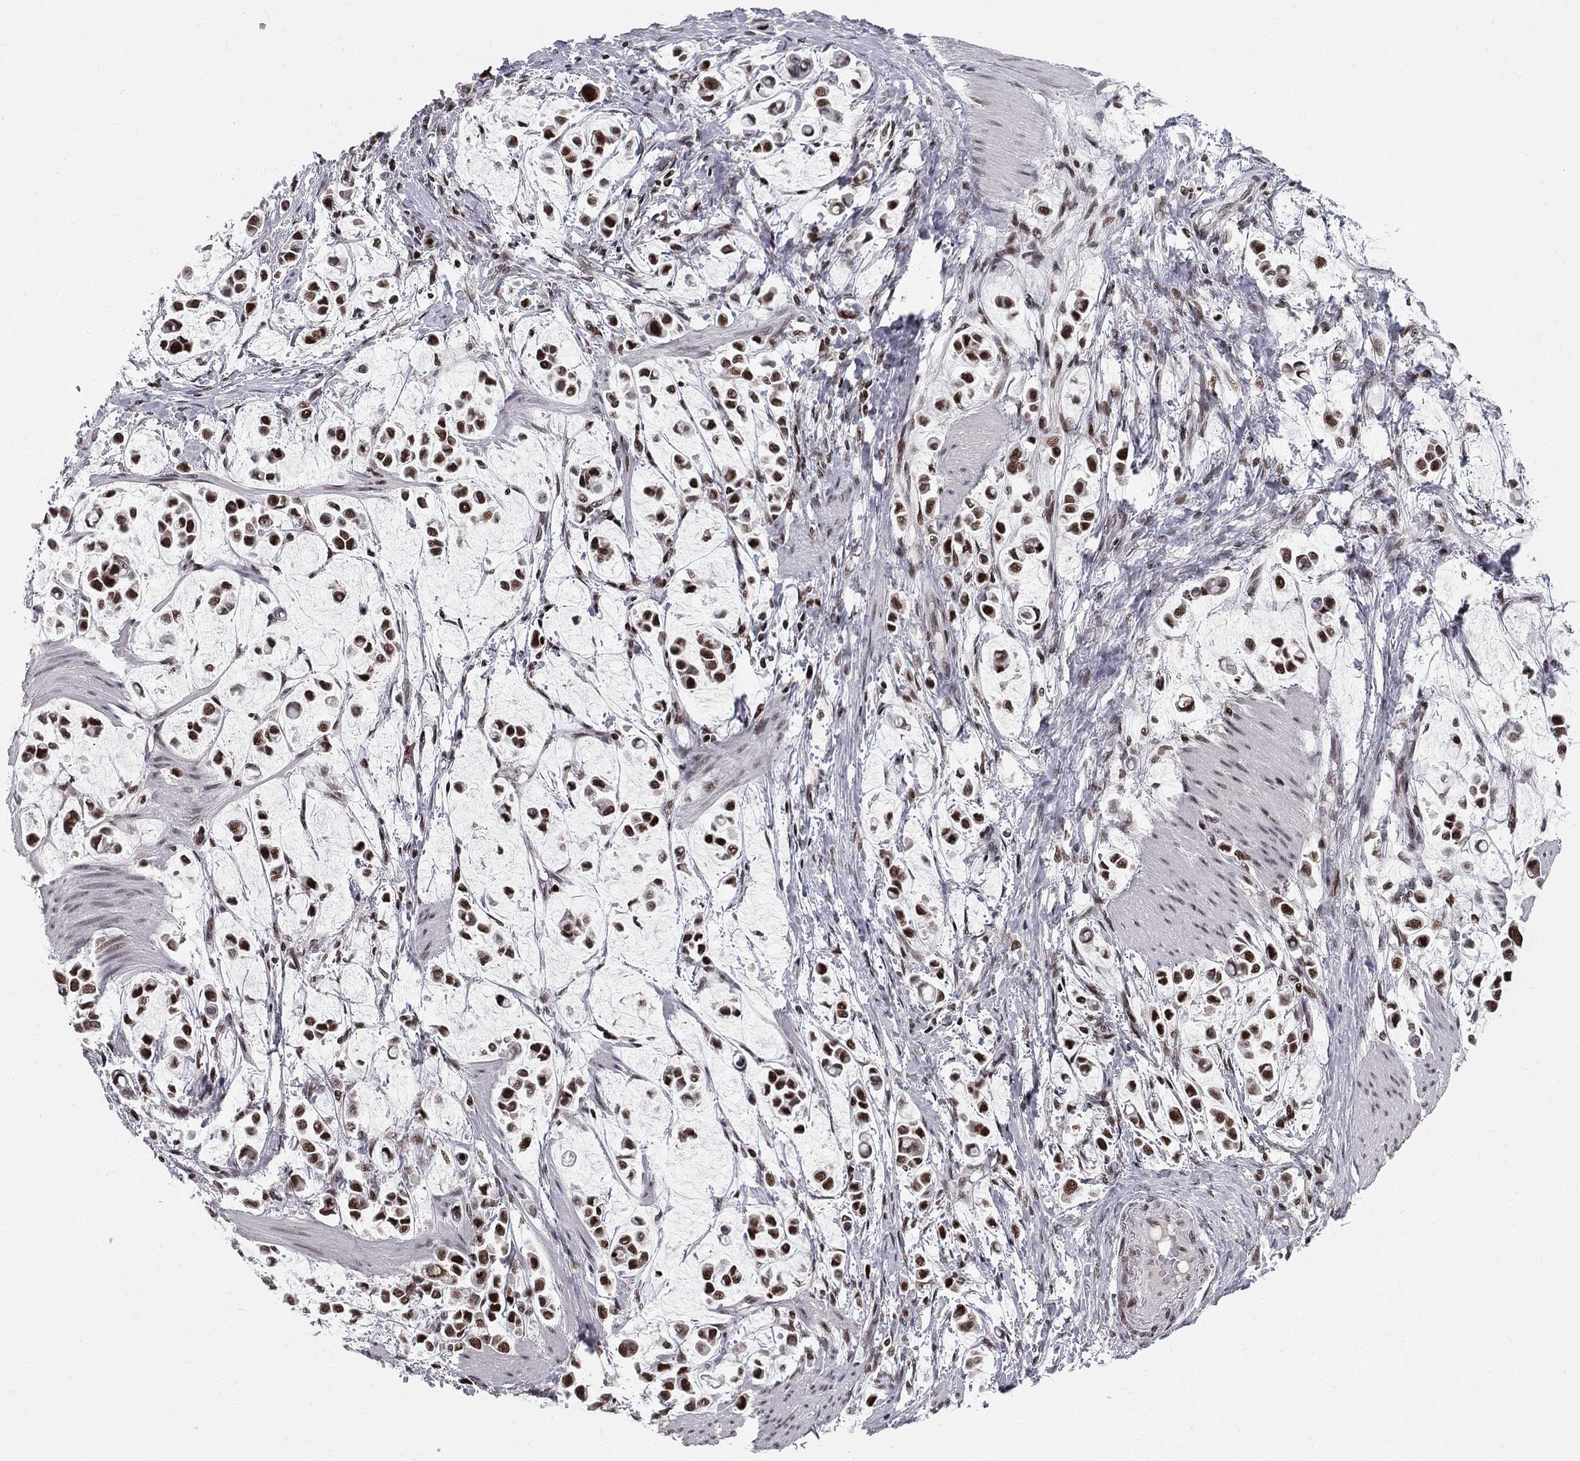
{"staining": {"intensity": "strong", "quantity": "25%-75%", "location": "nuclear"}, "tissue": "stomach cancer", "cell_type": "Tumor cells", "image_type": "cancer", "snomed": [{"axis": "morphology", "description": "Adenocarcinoma, NOS"}, {"axis": "topography", "description": "Stomach"}], "caption": "DAB immunohistochemical staining of adenocarcinoma (stomach) reveals strong nuclear protein expression in about 25%-75% of tumor cells.", "gene": "RNASEH2C", "patient": {"sex": "male", "age": 82}}